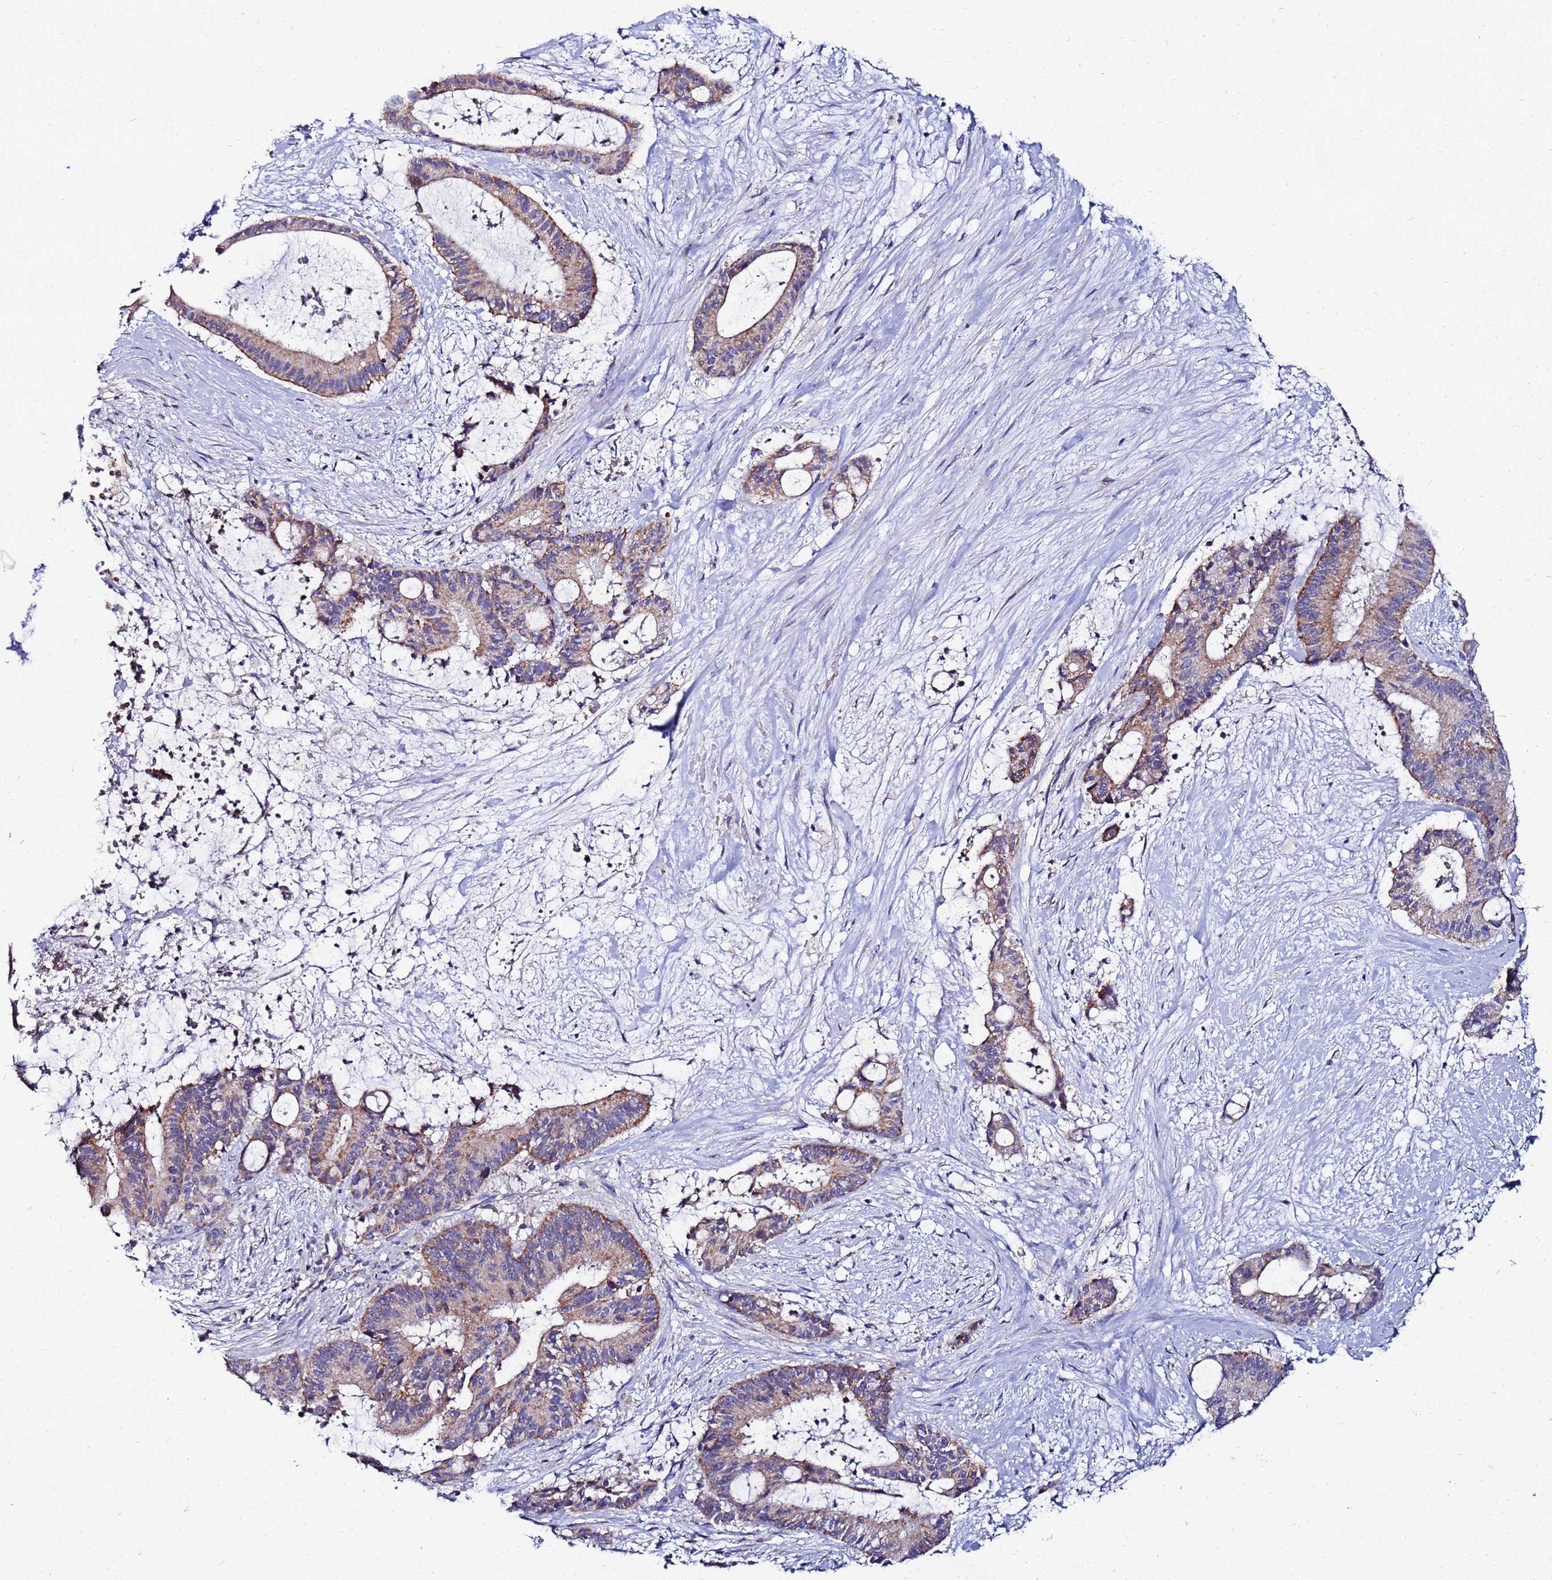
{"staining": {"intensity": "weak", "quantity": ">75%", "location": "cytoplasmic/membranous"}, "tissue": "liver cancer", "cell_type": "Tumor cells", "image_type": "cancer", "snomed": [{"axis": "morphology", "description": "Normal tissue, NOS"}, {"axis": "morphology", "description": "Cholangiocarcinoma"}, {"axis": "topography", "description": "Liver"}, {"axis": "topography", "description": "Peripheral nerve tissue"}], "caption": "This is an image of IHC staining of liver cancer, which shows weak staining in the cytoplasmic/membranous of tumor cells.", "gene": "FAHD2A", "patient": {"sex": "female", "age": 73}}